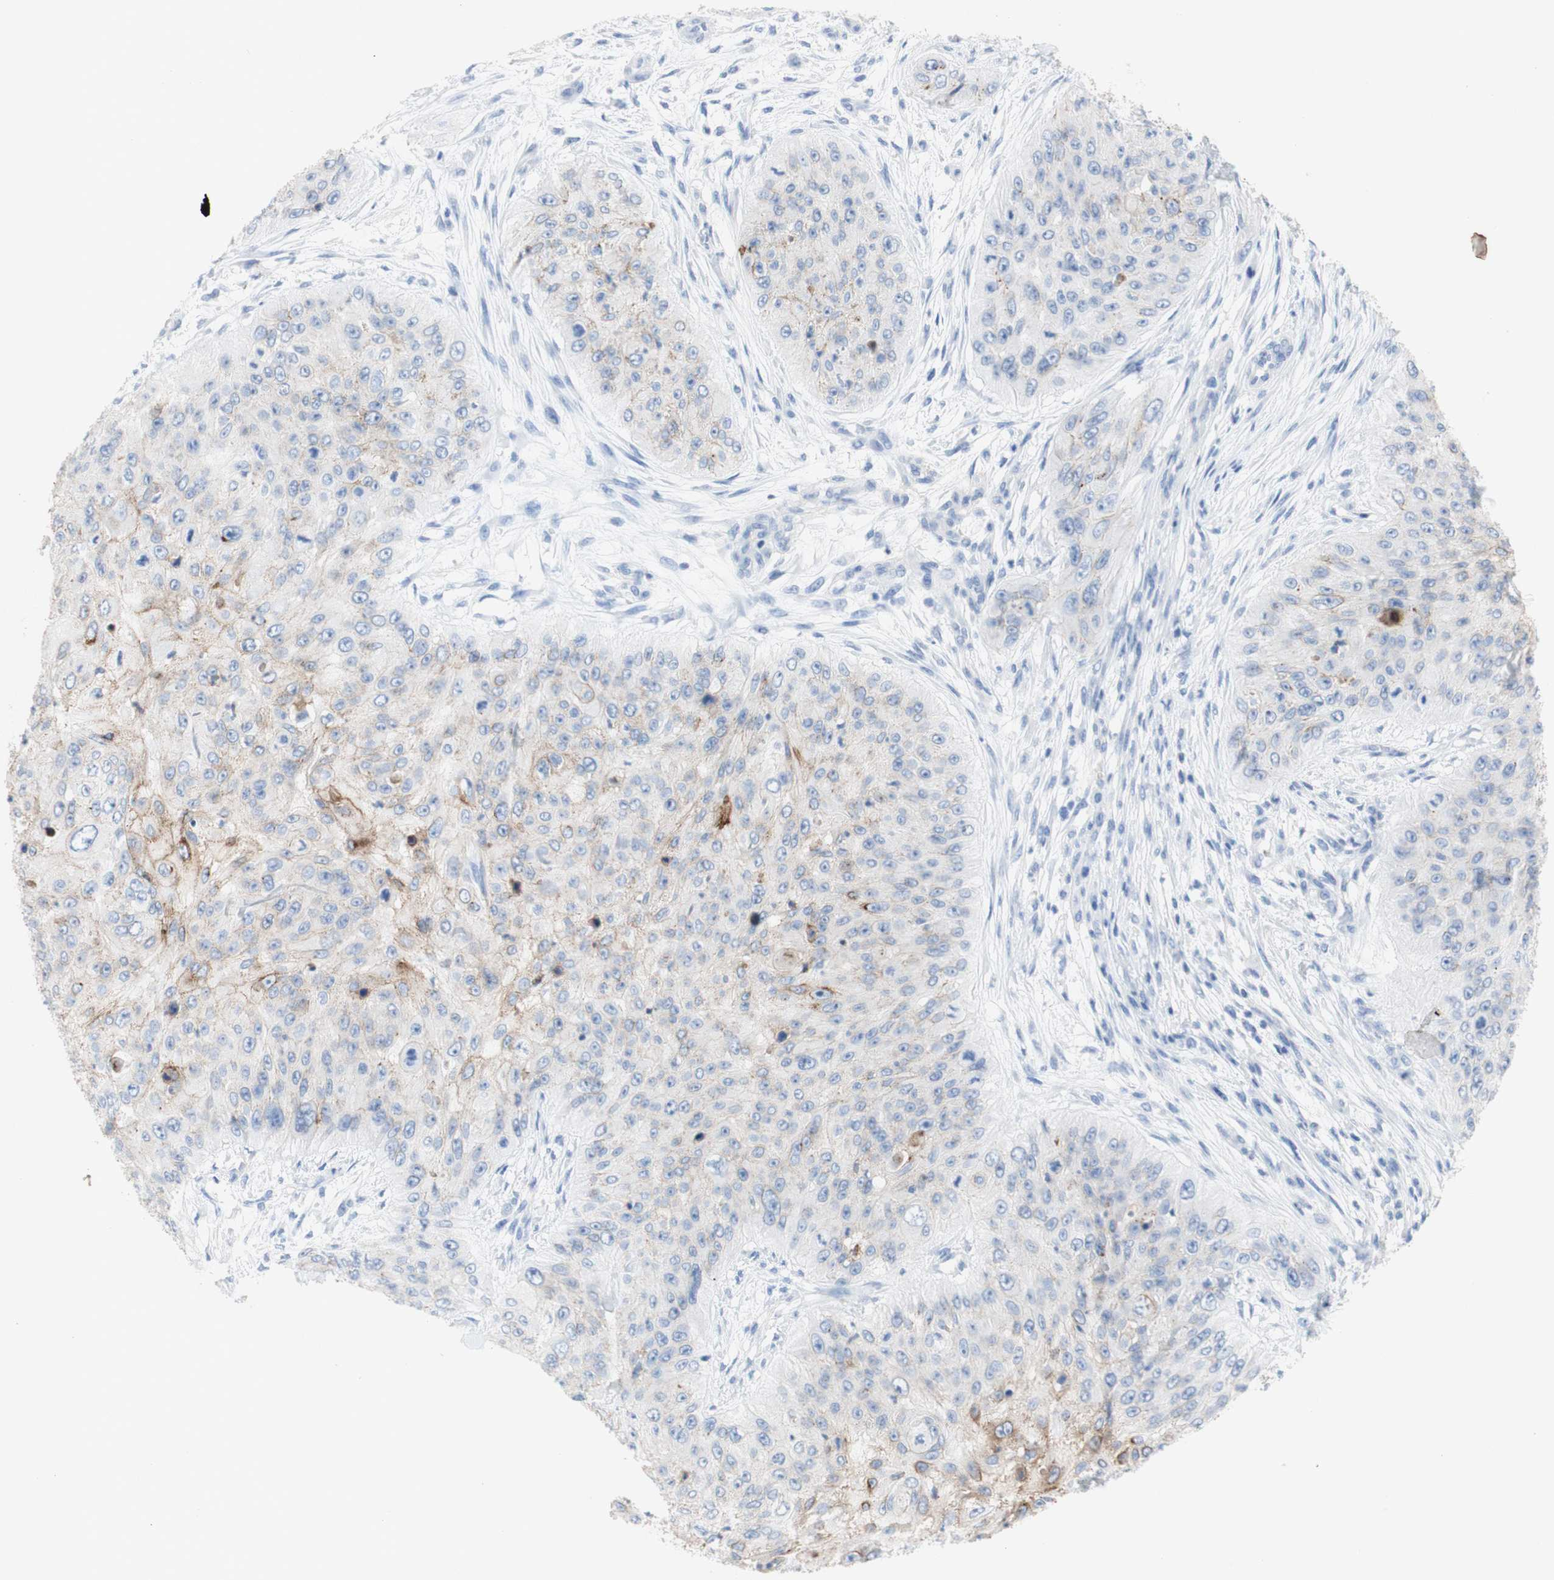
{"staining": {"intensity": "moderate", "quantity": "<25%", "location": "cytoplasmic/membranous"}, "tissue": "skin cancer", "cell_type": "Tumor cells", "image_type": "cancer", "snomed": [{"axis": "morphology", "description": "Squamous cell carcinoma, NOS"}, {"axis": "topography", "description": "Skin"}], "caption": "Protein positivity by immunohistochemistry (IHC) displays moderate cytoplasmic/membranous expression in approximately <25% of tumor cells in skin cancer.", "gene": "DSC2", "patient": {"sex": "female", "age": 80}}